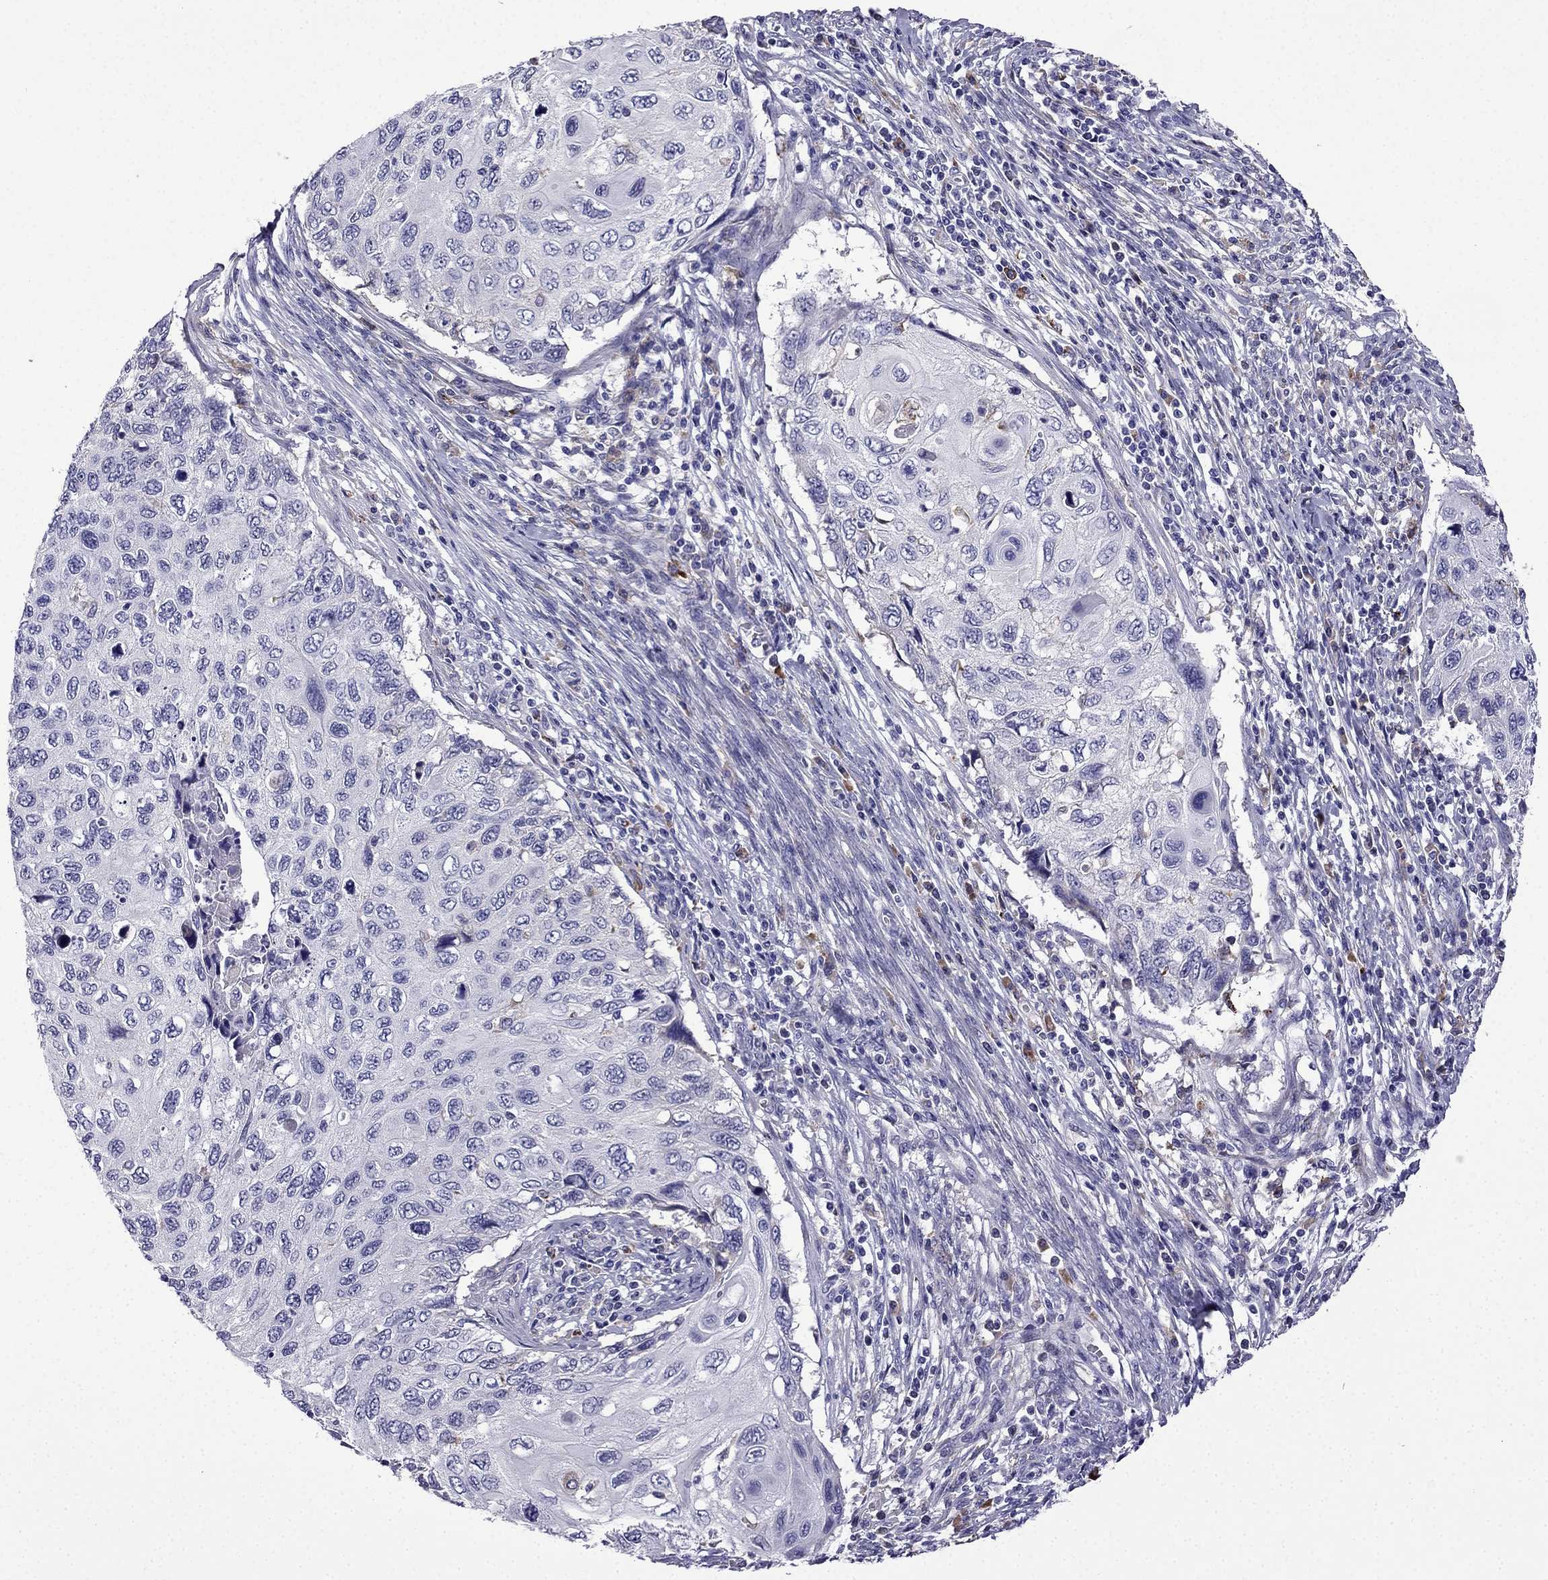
{"staining": {"intensity": "negative", "quantity": "none", "location": "none"}, "tissue": "cervical cancer", "cell_type": "Tumor cells", "image_type": "cancer", "snomed": [{"axis": "morphology", "description": "Squamous cell carcinoma, NOS"}, {"axis": "topography", "description": "Cervix"}], "caption": "A high-resolution image shows immunohistochemistry staining of squamous cell carcinoma (cervical), which shows no significant staining in tumor cells.", "gene": "TSSK4", "patient": {"sex": "female", "age": 70}}